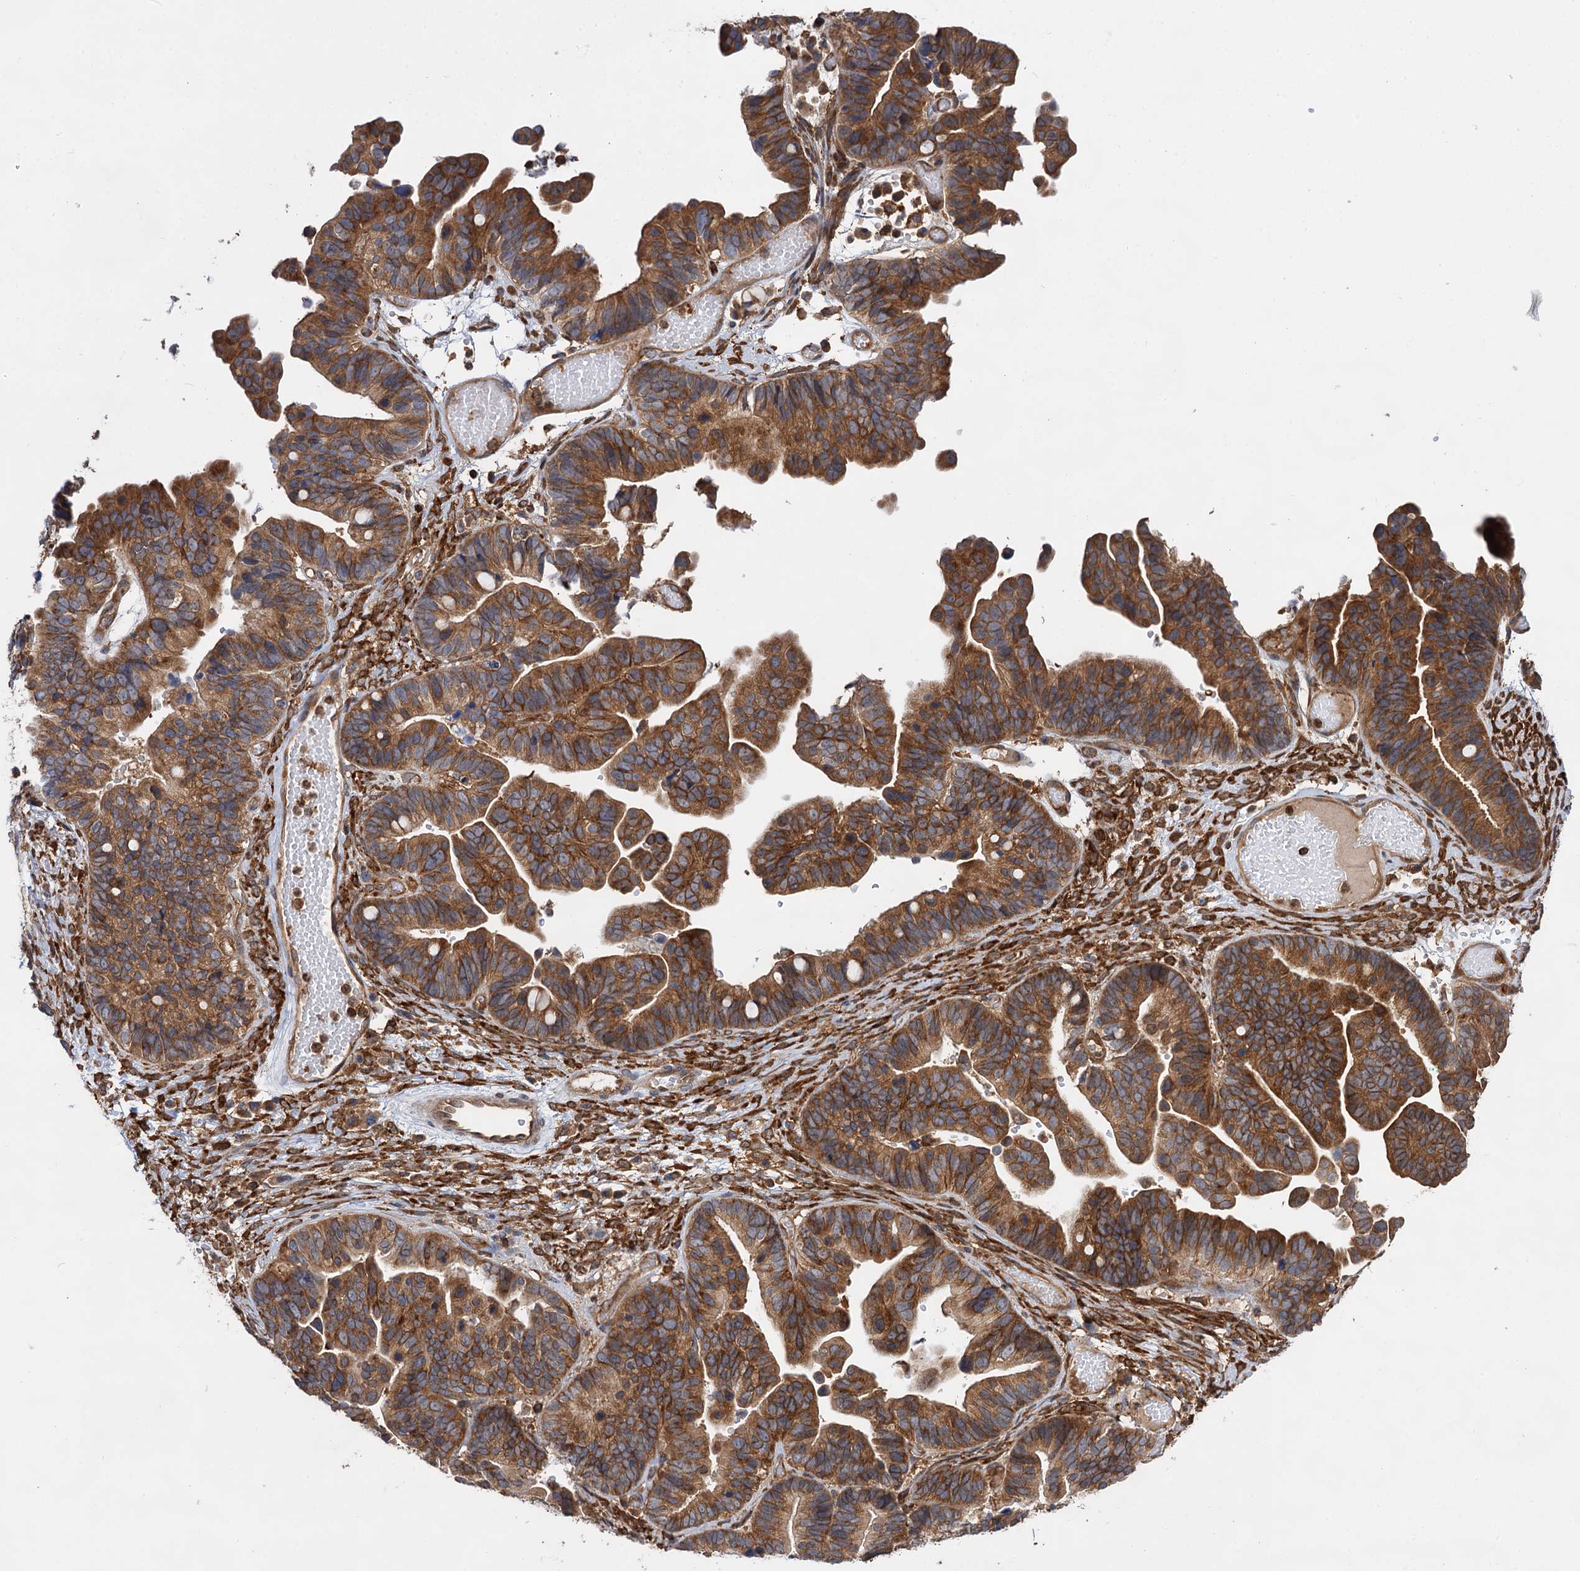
{"staining": {"intensity": "moderate", "quantity": ">75%", "location": "cytoplasmic/membranous"}, "tissue": "ovarian cancer", "cell_type": "Tumor cells", "image_type": "cancer", "snomed": [{"axis": "morphology", "description": "Cystadenocarcinoma, serous, NOS"}, {"axis": "topography", "description": "Ovary"}], "caption": "DAB (3,3'-diaminobenzidine) immunohistochemical staining of human ovarian serous cystadenocarcinoma demonstrates moderate cytoplasmic/membranous protein expression in approximately >75% of tumor cells.", "gene": "PACS1", "patient": {"sex": "female", "age": 56}}